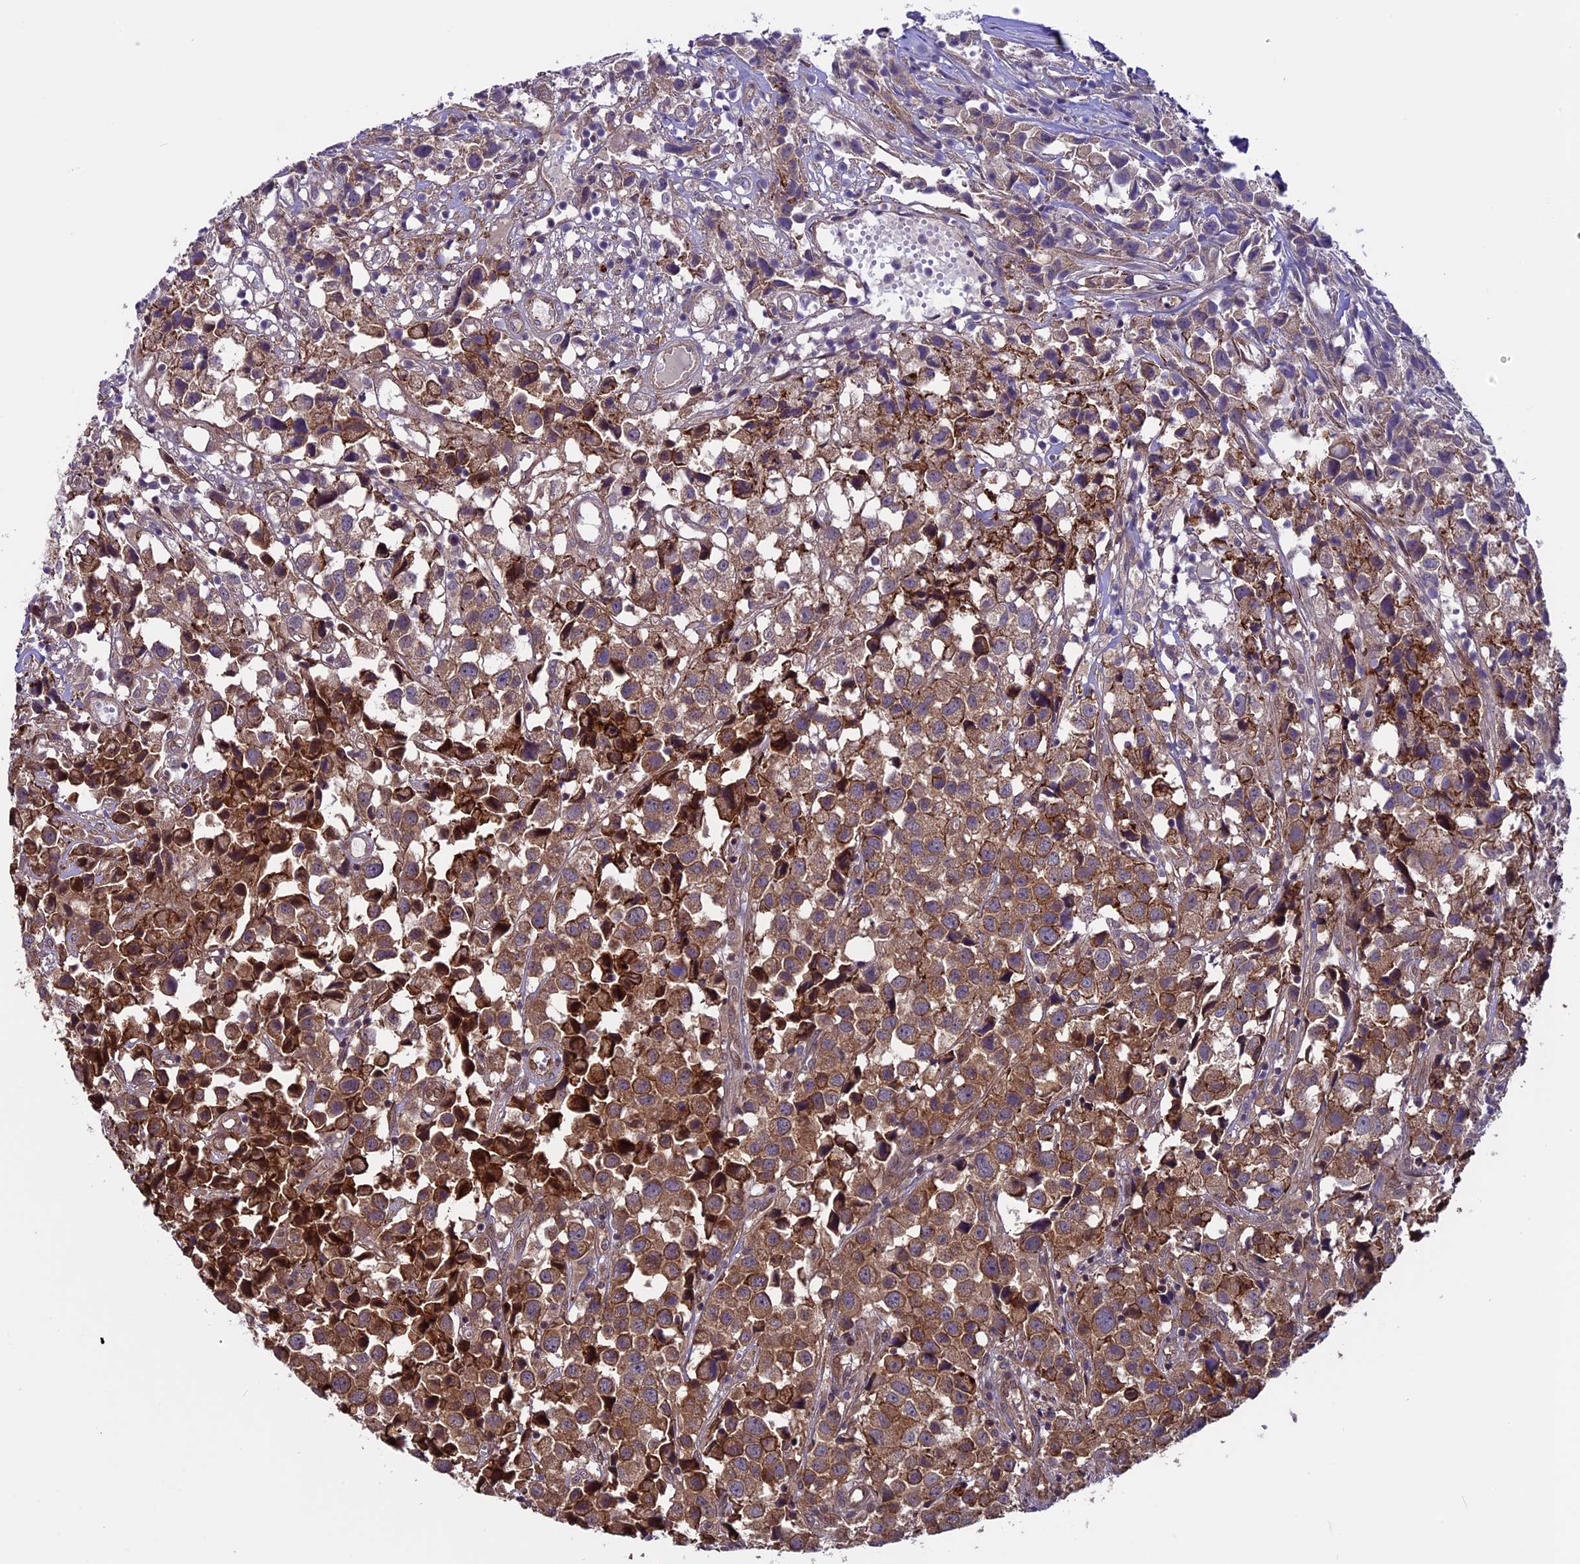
{"staining": {"intensity": "moderate", "quantity": "25%-75%", "location": "cytoplasmic/membranous"}, "tissue": "urothelial cancer", "cell_type": "Tumor cells", "image_type": "cancer", "snomed": [{"axis": "morphology", "description": "Urothelial carcinoma, High grade"}, {"axis": "topography", "description": "Urinary bladder"}], "caption": "An image of urothelial cancer stained for a protein exhibits moderate cytoplasmic/membranous brown staining in tumor cells. Nuclei are stained in blue.", "gene": "TMEM171", "patient": {"sex": "female", "age": 75}}